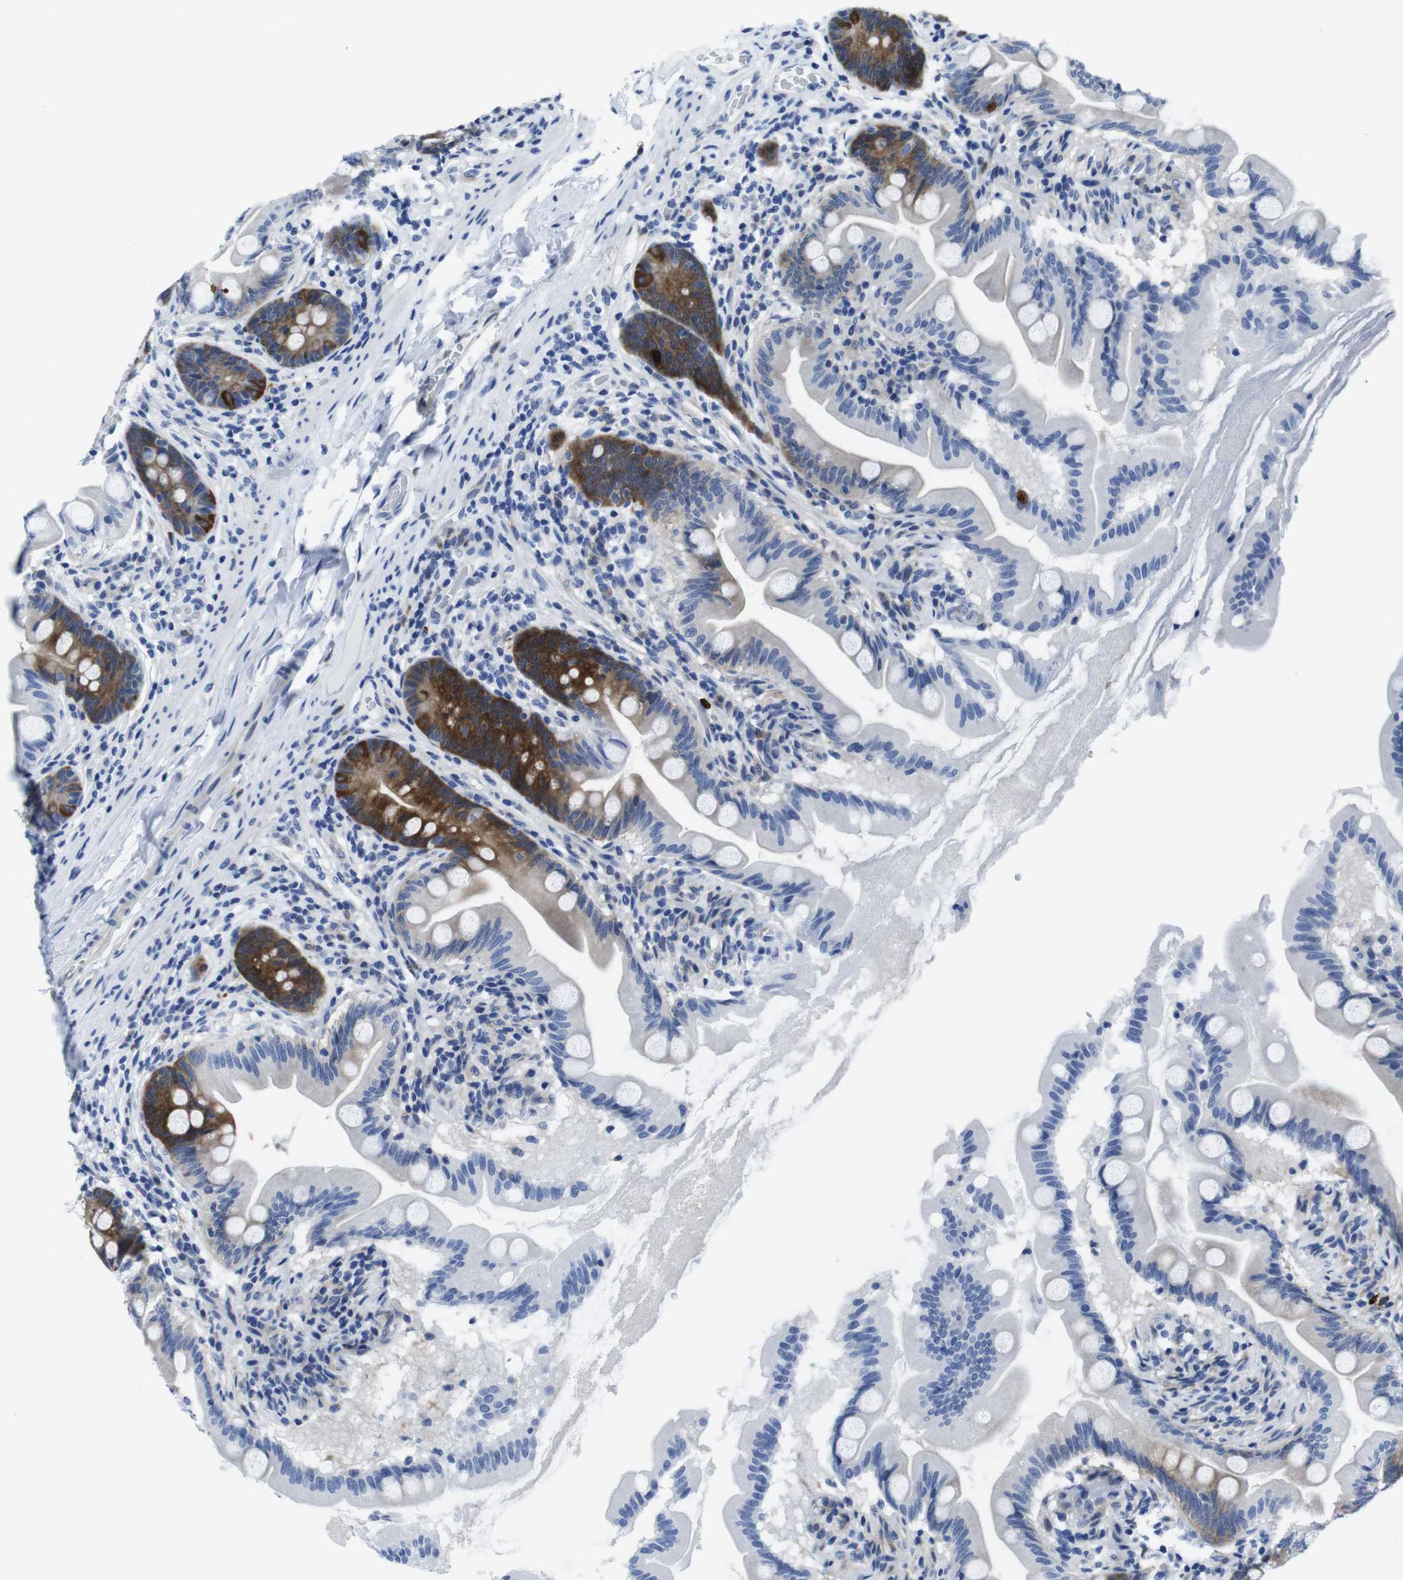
{"staining": {"intensity": "strong", "quantity": "<25%", "location": "cytoplasmic/membranous"}, "tissue": "small intestine", "cell_type": "Glandular cells", "image_type": "normal", "snomed": [{"axis": "morphology", "description": "Normal tissue, NOS"}, {"axis": "topography", "description": "Small intestine"}], "caption": "Small intestine stained with DAB immunohistochemistry demonstrates medium levels of strong cytoplasmic/membranous staining in approximately <25% of glandular cells.", "gene": "EIF4A1", "patient": {"sex": "female", "age": 56}}